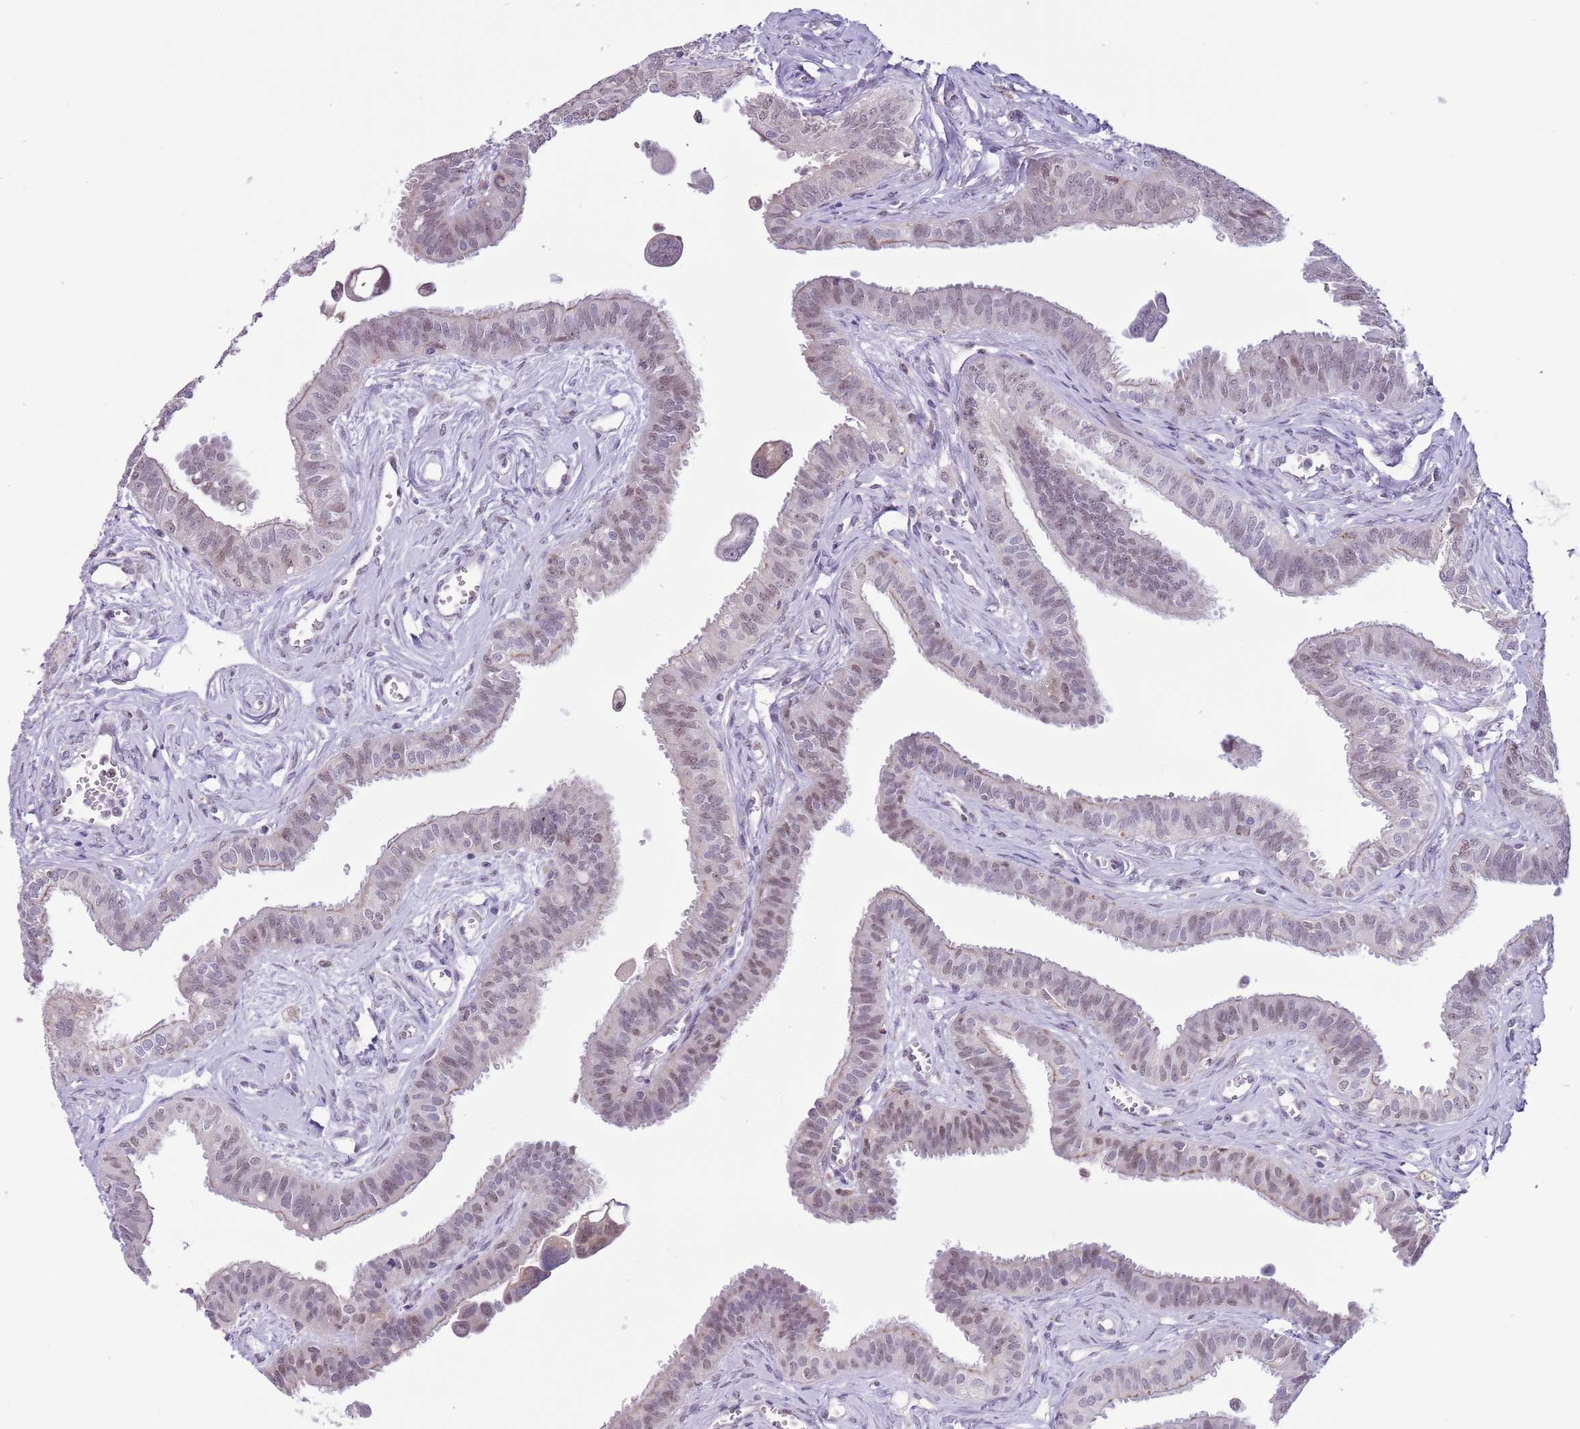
{"staining": {"intensity": "moderate", "quantity": "25%-75%", "location": "cytoplasmic/membranous,nuclear"}, "tissue": "fallopian tube", "cell_type": "Glandular cells", "image_type": "normal", "snomed": [{"axis": "morphology", "description": "Normal tissue, NOS"}, {"axis": "morphology", "description": "Carcinoma, NOS"}, {"axis": "topography", "description": "Fallopian tube"}, {"axis": "topography", "description": "Ovary"}], "caption": "A high-resolution histopathology image shows IHC staining of normal fallopian tube, which exhibits moderate cytoplasmic/membranous,nuclear expression in about 25%-75% of glandular cells. (Stains: DAB in brown, nuclei in blue, Microscopy: brightfield microscopy at high magnification).", "gene": "ZNF576", "patient": {"sex": "female", "age": 59}}